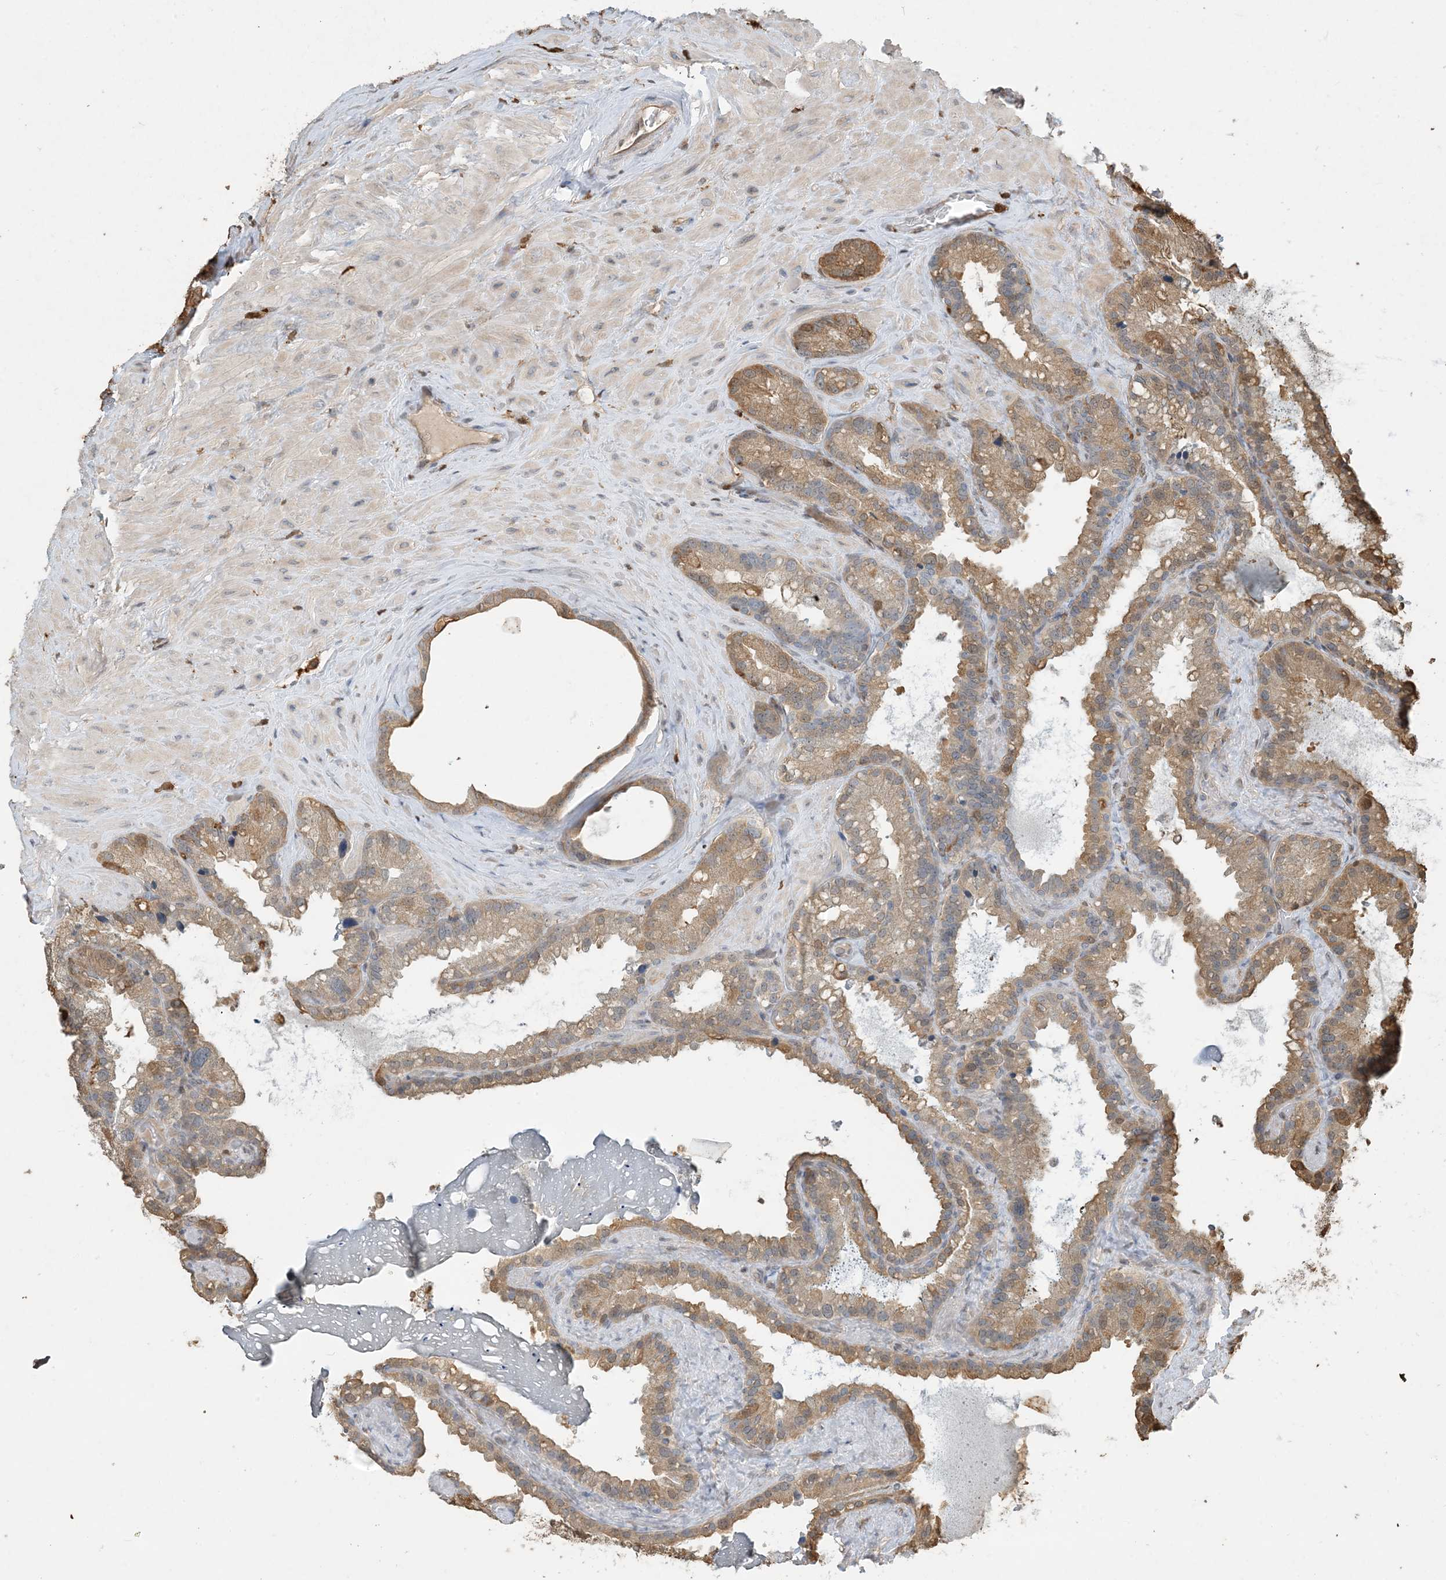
{"staining": {"intensity": "moderate", "quantity": ">75%", "location": "cytoplasmic/membranous"}, "tissue": "seminal vesicle", "cell_type": "Glandular cells", "image_type": "normal", "snomed": [{"axis": "morphology", "description": "Normal tissue, NOS"}, {"axis": "topography", "description": "Prostate"}, {"axis": "topography", "description": "Seminal veicle"}], "caption": "Moderate cytoplasmic/membranous positivity for a protein is identified in about >75% of glandular cells of benign seminal vesicle using immunohistochemistry.", "gene": "TMSB4X", "patient": {"sex": "male", "age": 68}}